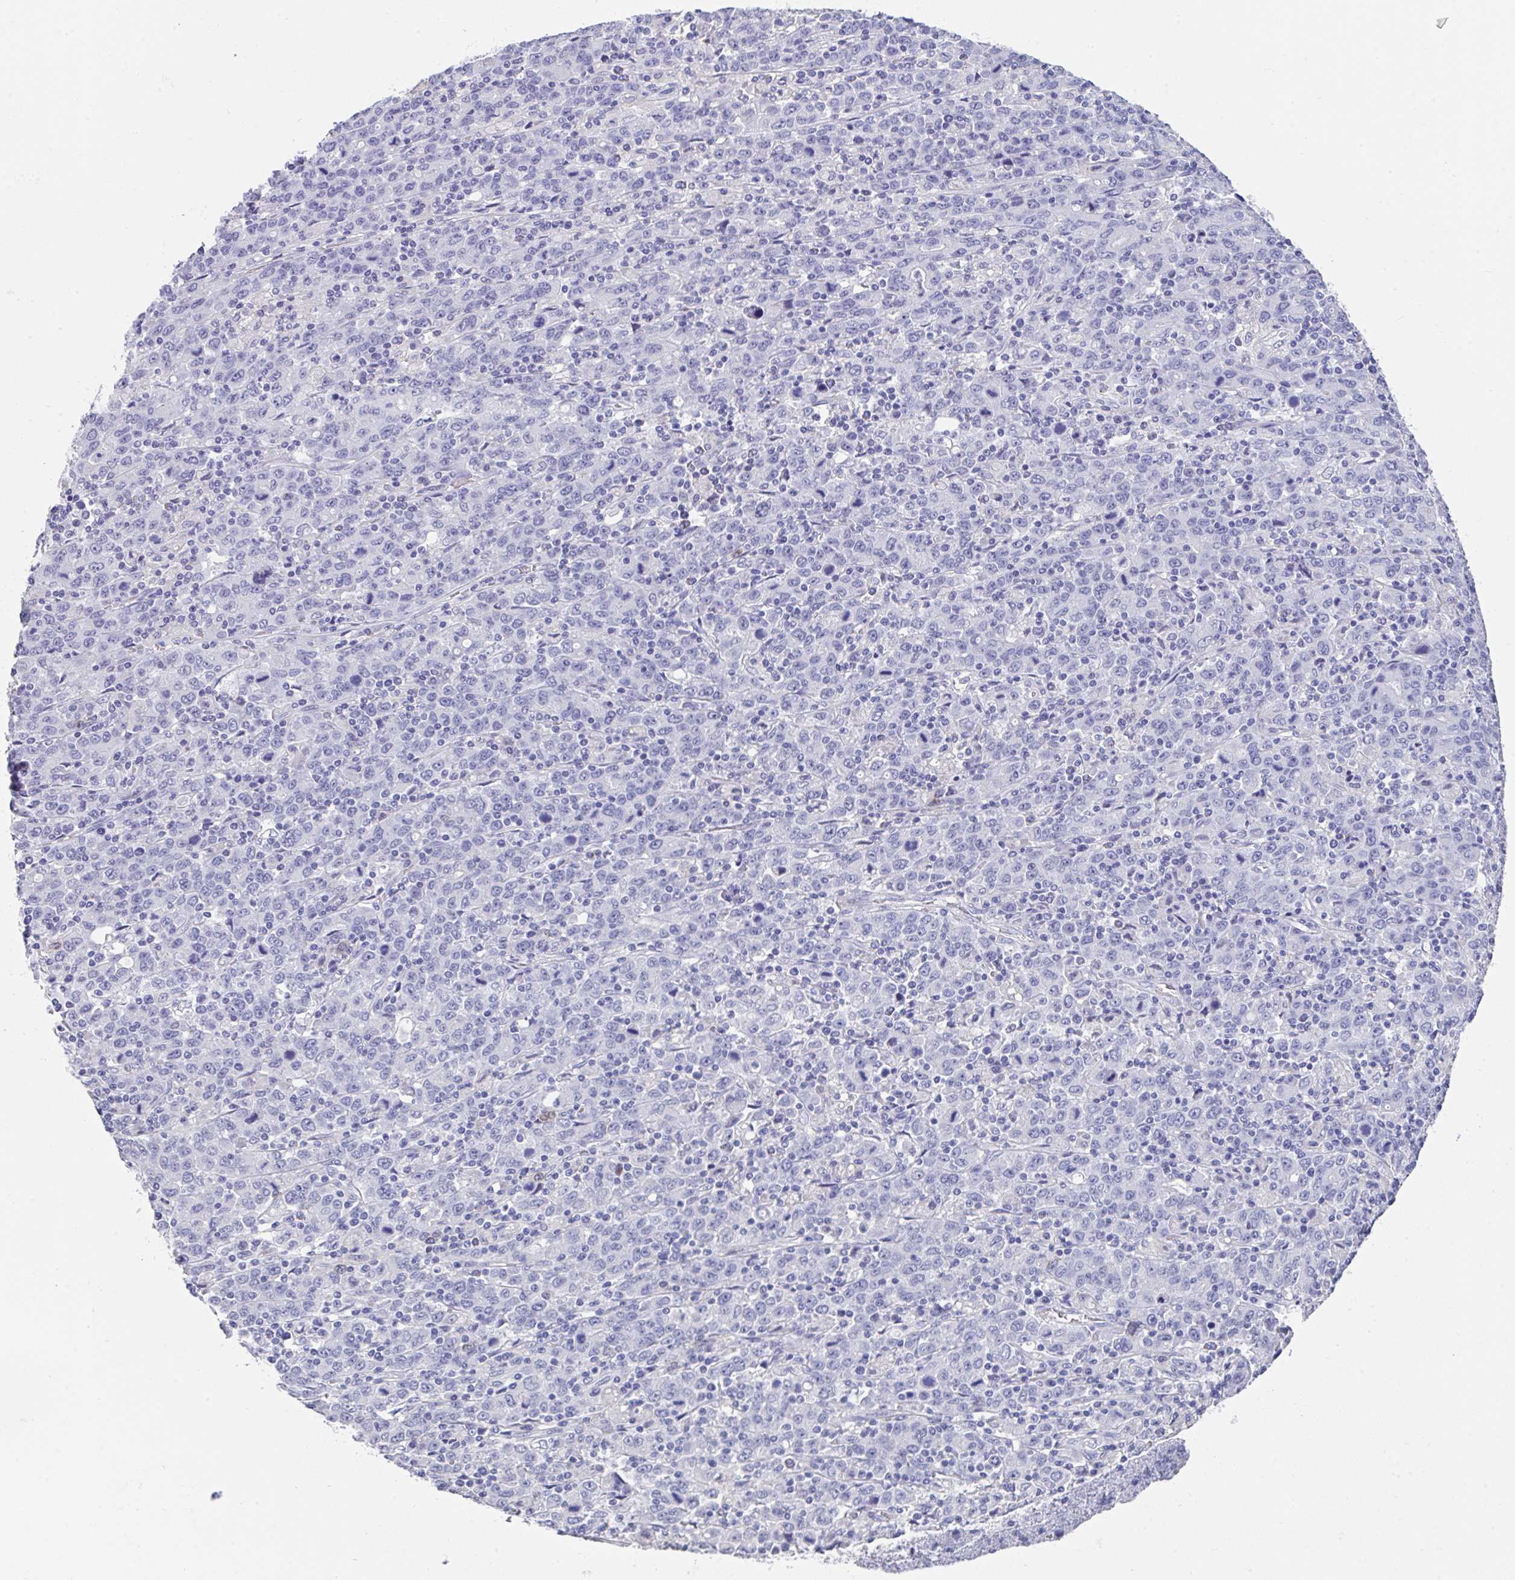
{"staining": {"intensity": "negative", "quantity": "none", "location": "none"}, "tissue": "stomach cancer", "cell_type": "Tumor cells", "image_type": "cancer", "snomed": [{"axis": "morphology", "description": "Adenocarcinoma, NOS"}, {"axis": "topography", "description": "Stomach, upper"}], "caption": "This is an IHC photomicrograph of adenocarcinoma (stomach). There is no positivity in tumor cells.", "gene": "TNFRSF8", "patient": {"sex": "male", "age": 69}}